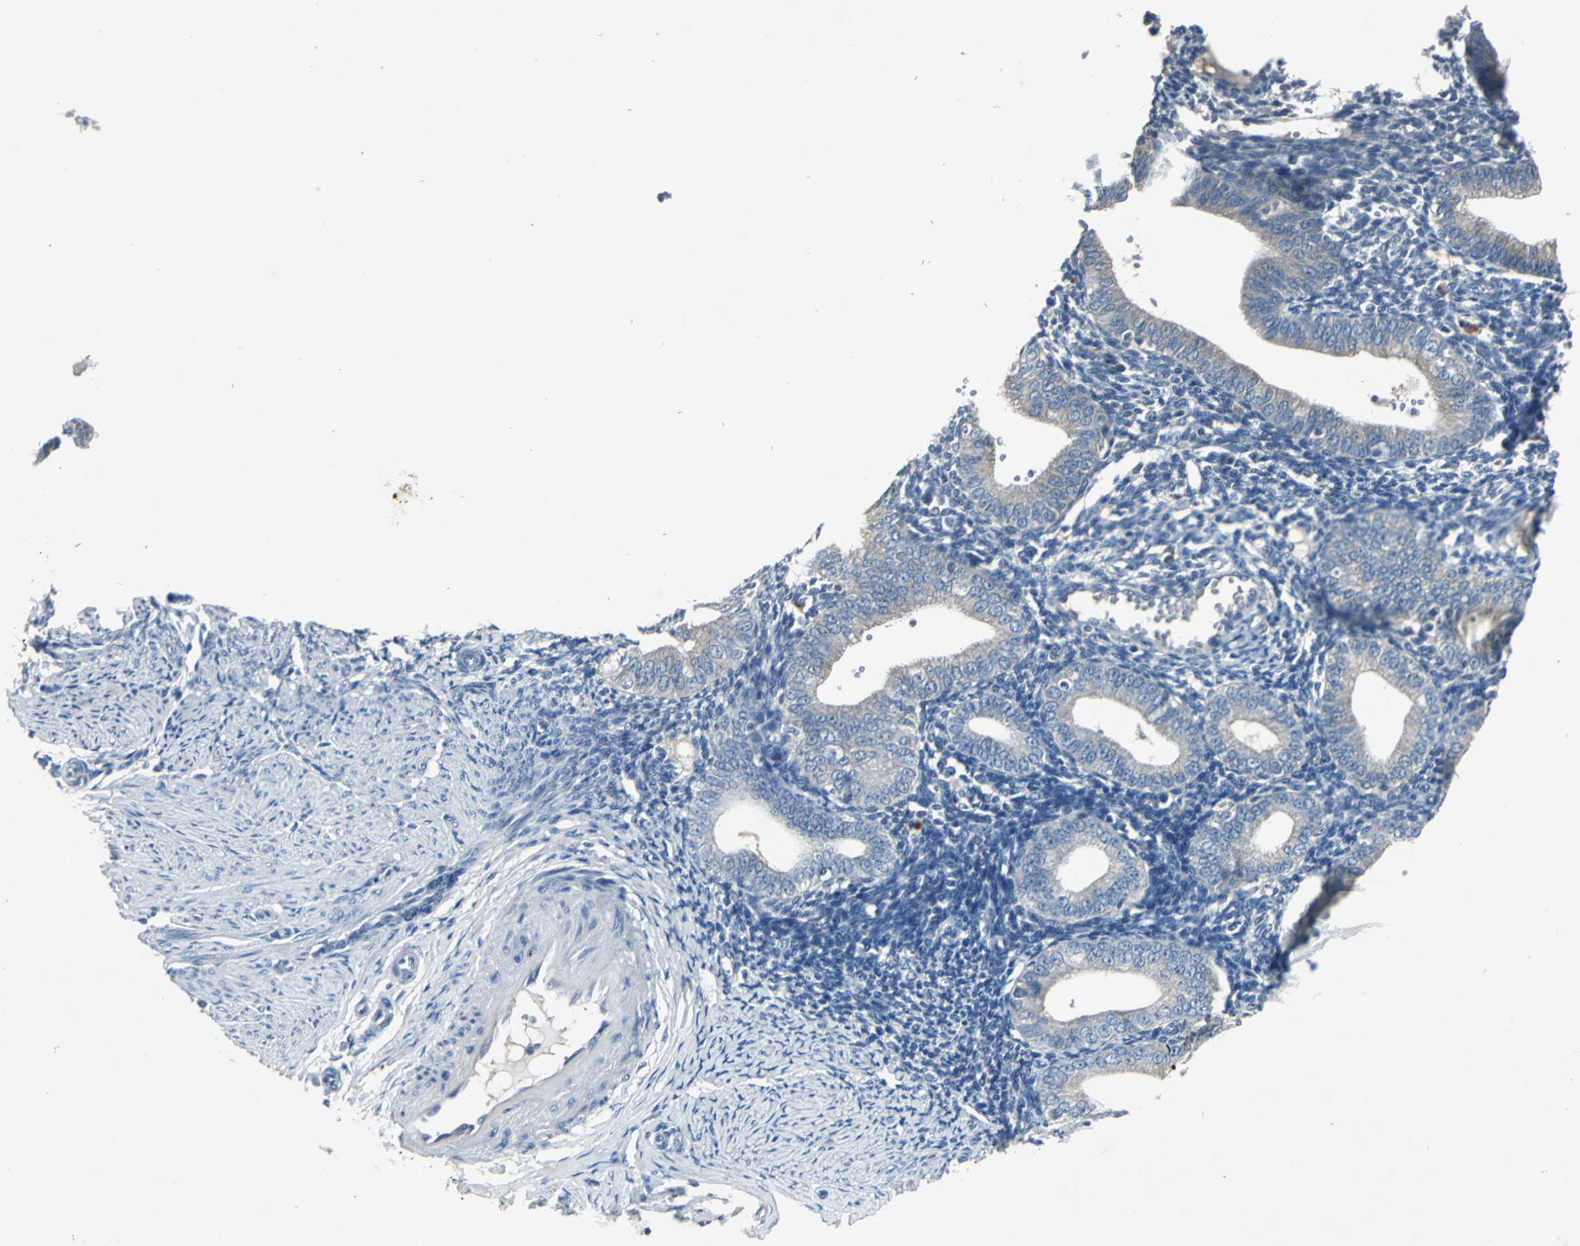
{"staining": {"intensity": "negative", "quantity": "none", "location": "none"}, "tissue": "endometrium", "cell_type": "Cells in endometrial stroma", "image_type": "normal", "snomed": [{"axis": "morphology", "description": "Normal tissue, NOS"}, {"axis": "topography", "description": "Endometrium"}], "caption": "This is an IHC image of unremarkable endometrium. There is no expression in cells in endometrial stroma.", "gene": "SLC2A13", "patient": {"sex": "female", "age": 61}}